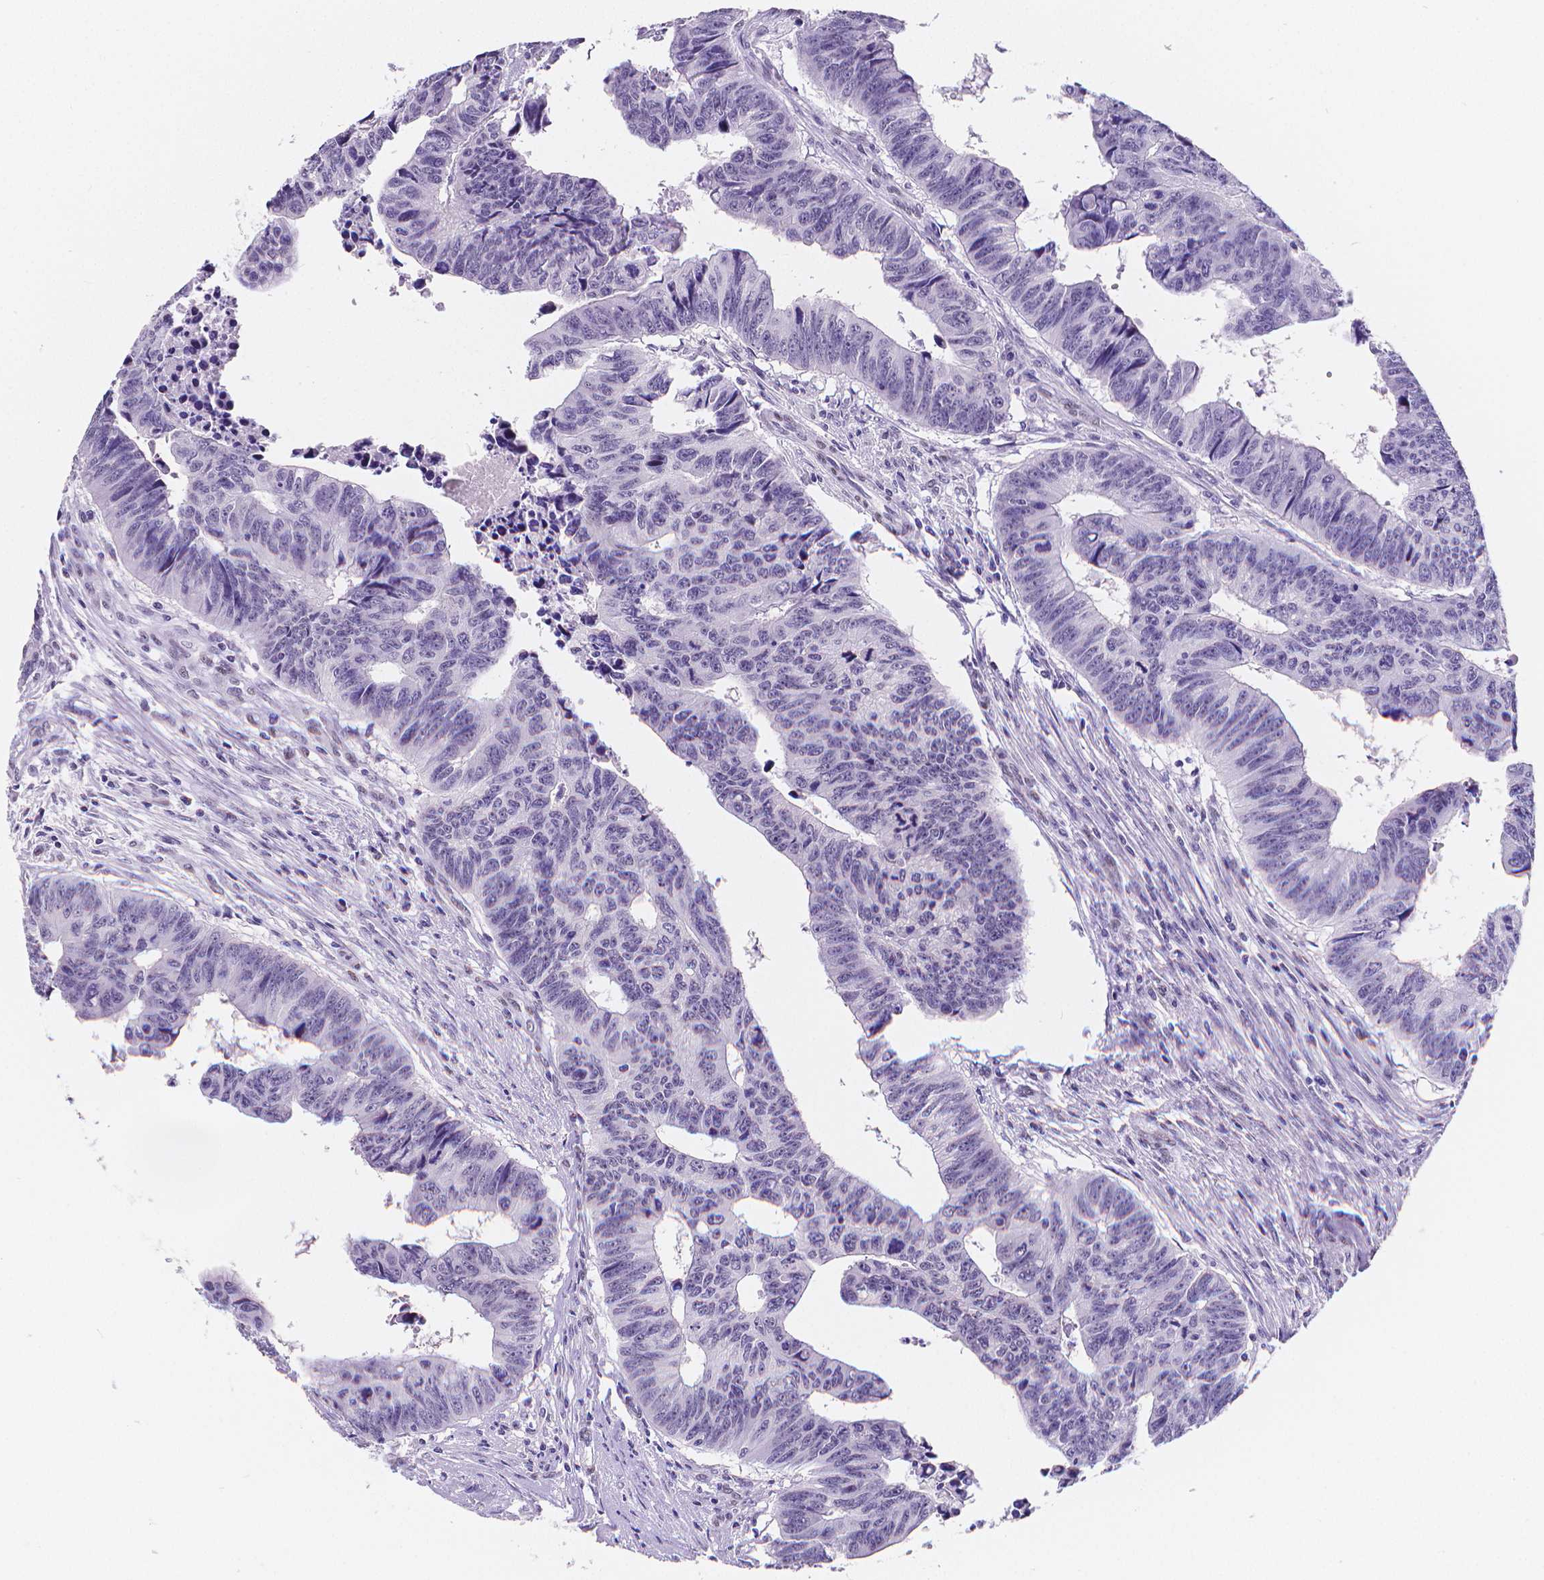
{"staining": {"intensity": "negative", "quantity": "none", "location": "none"}, "tissue": "colorectal cancer", "cell_type": "Tumor cells", "image_type": "cancer", "snomed": [{"axis": "morphology", "description": "Adenocarcinoma, NOS"}, {"axis": "topography", "description": "Rectum"}], "caption": "This is an immunohistochemistry photomicrograph of human colorectal adenocarcinoma. There is no positivity in tumor cells.", "gene": "MEF2C", "patient": {"sex": "female", "age": 85}}